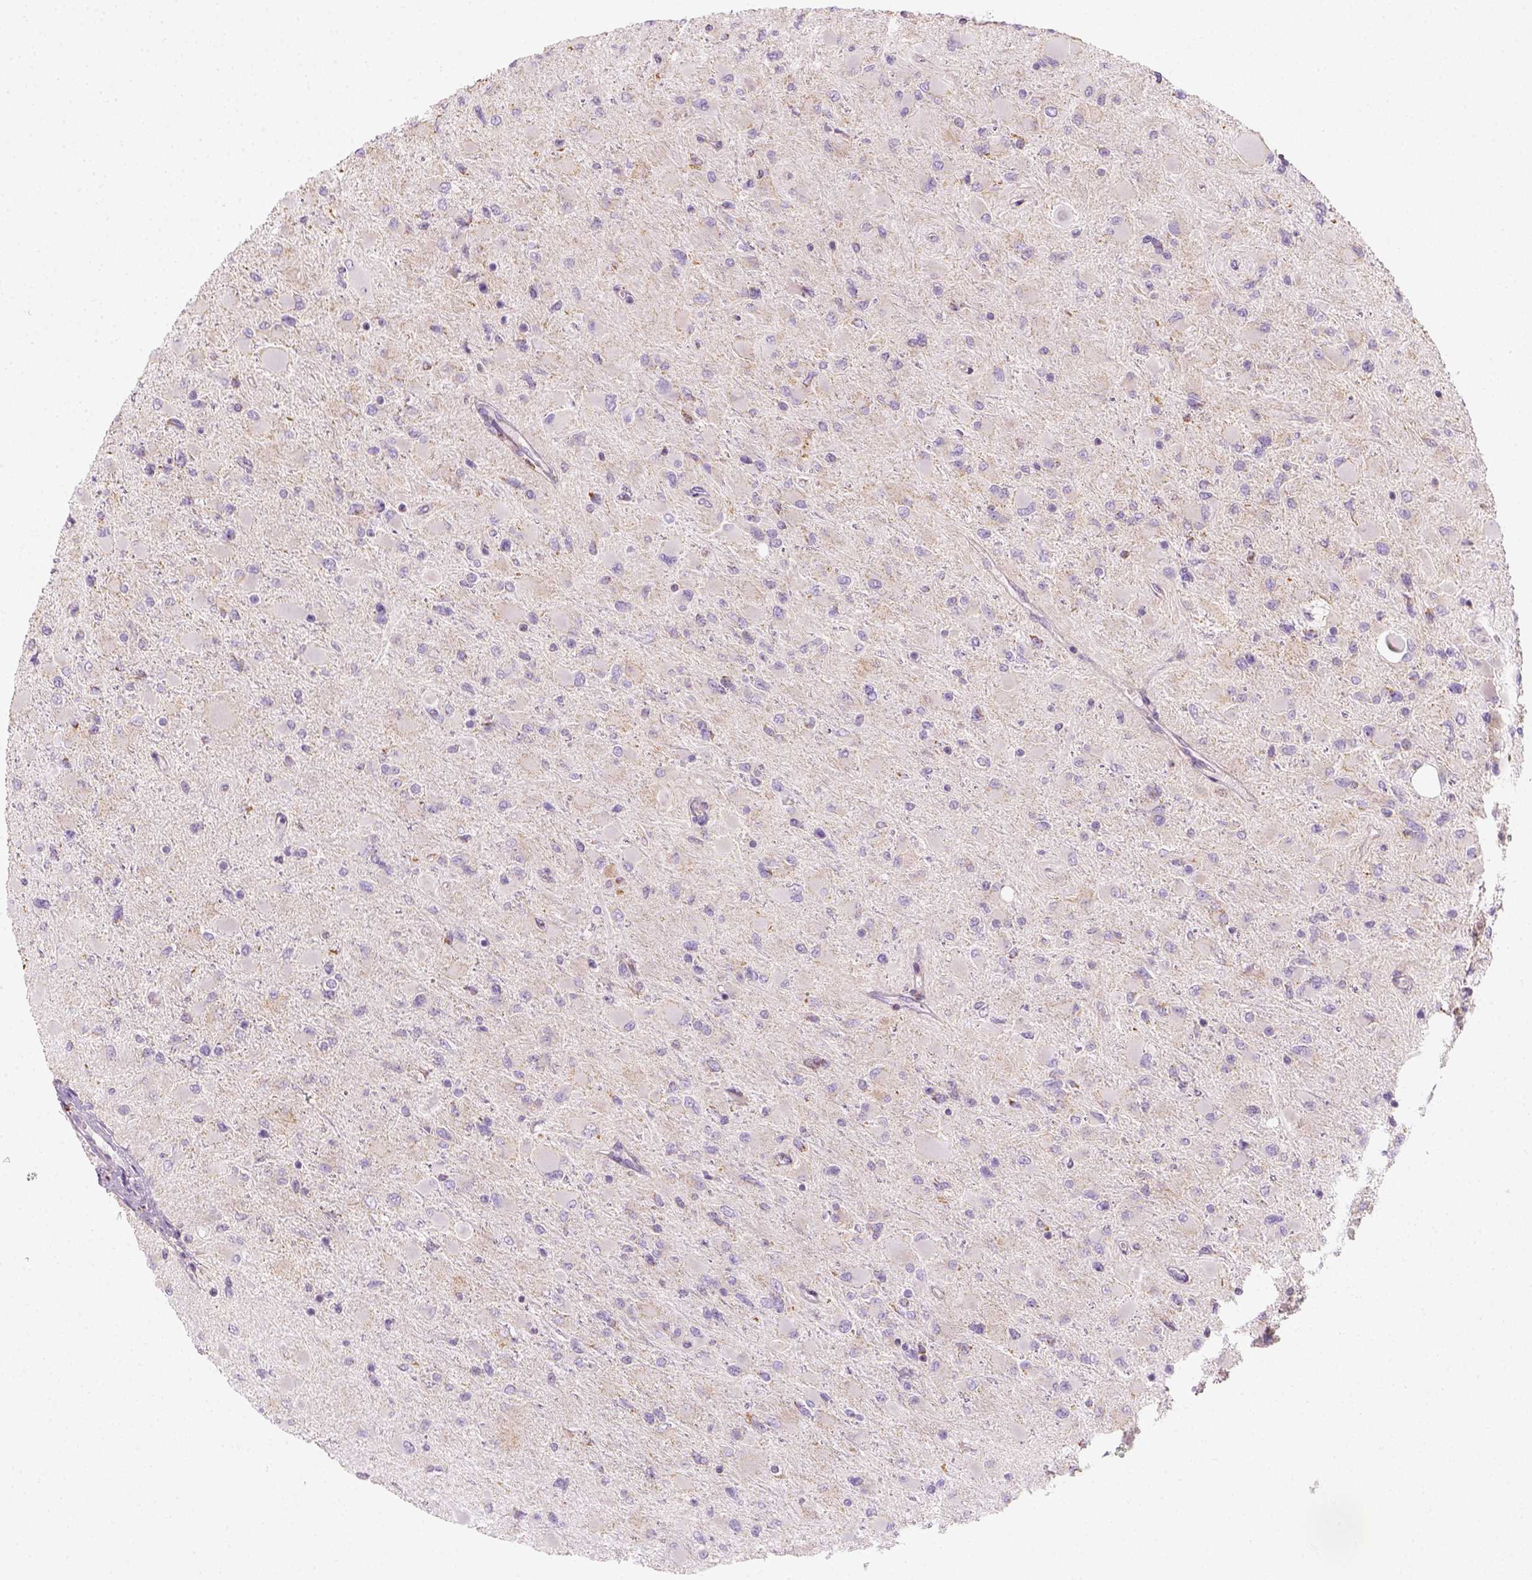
{"staining": {"intensity": "negative", "quantity": "none", "location": "none"}, "tissue": "glioma", "cell_type": "Tumor cells", "image_type": "cancer", "snomed": [{"axis": "morphology", "description": "Glioma, malignant, High grade"}, {"axis": "topography", "description": "Cerebral cortex"}], "caption": "IHC image of neoplastic tissue: human glioma stained with DAB (3,3'-diaminobenzidine) reveals no significant protein positivity in tumor cells. (Brightfield microscopy of DAB IHC at high magnification).", "gene": "AWAT2", "patient": {"sex": "female", "age": 36}}